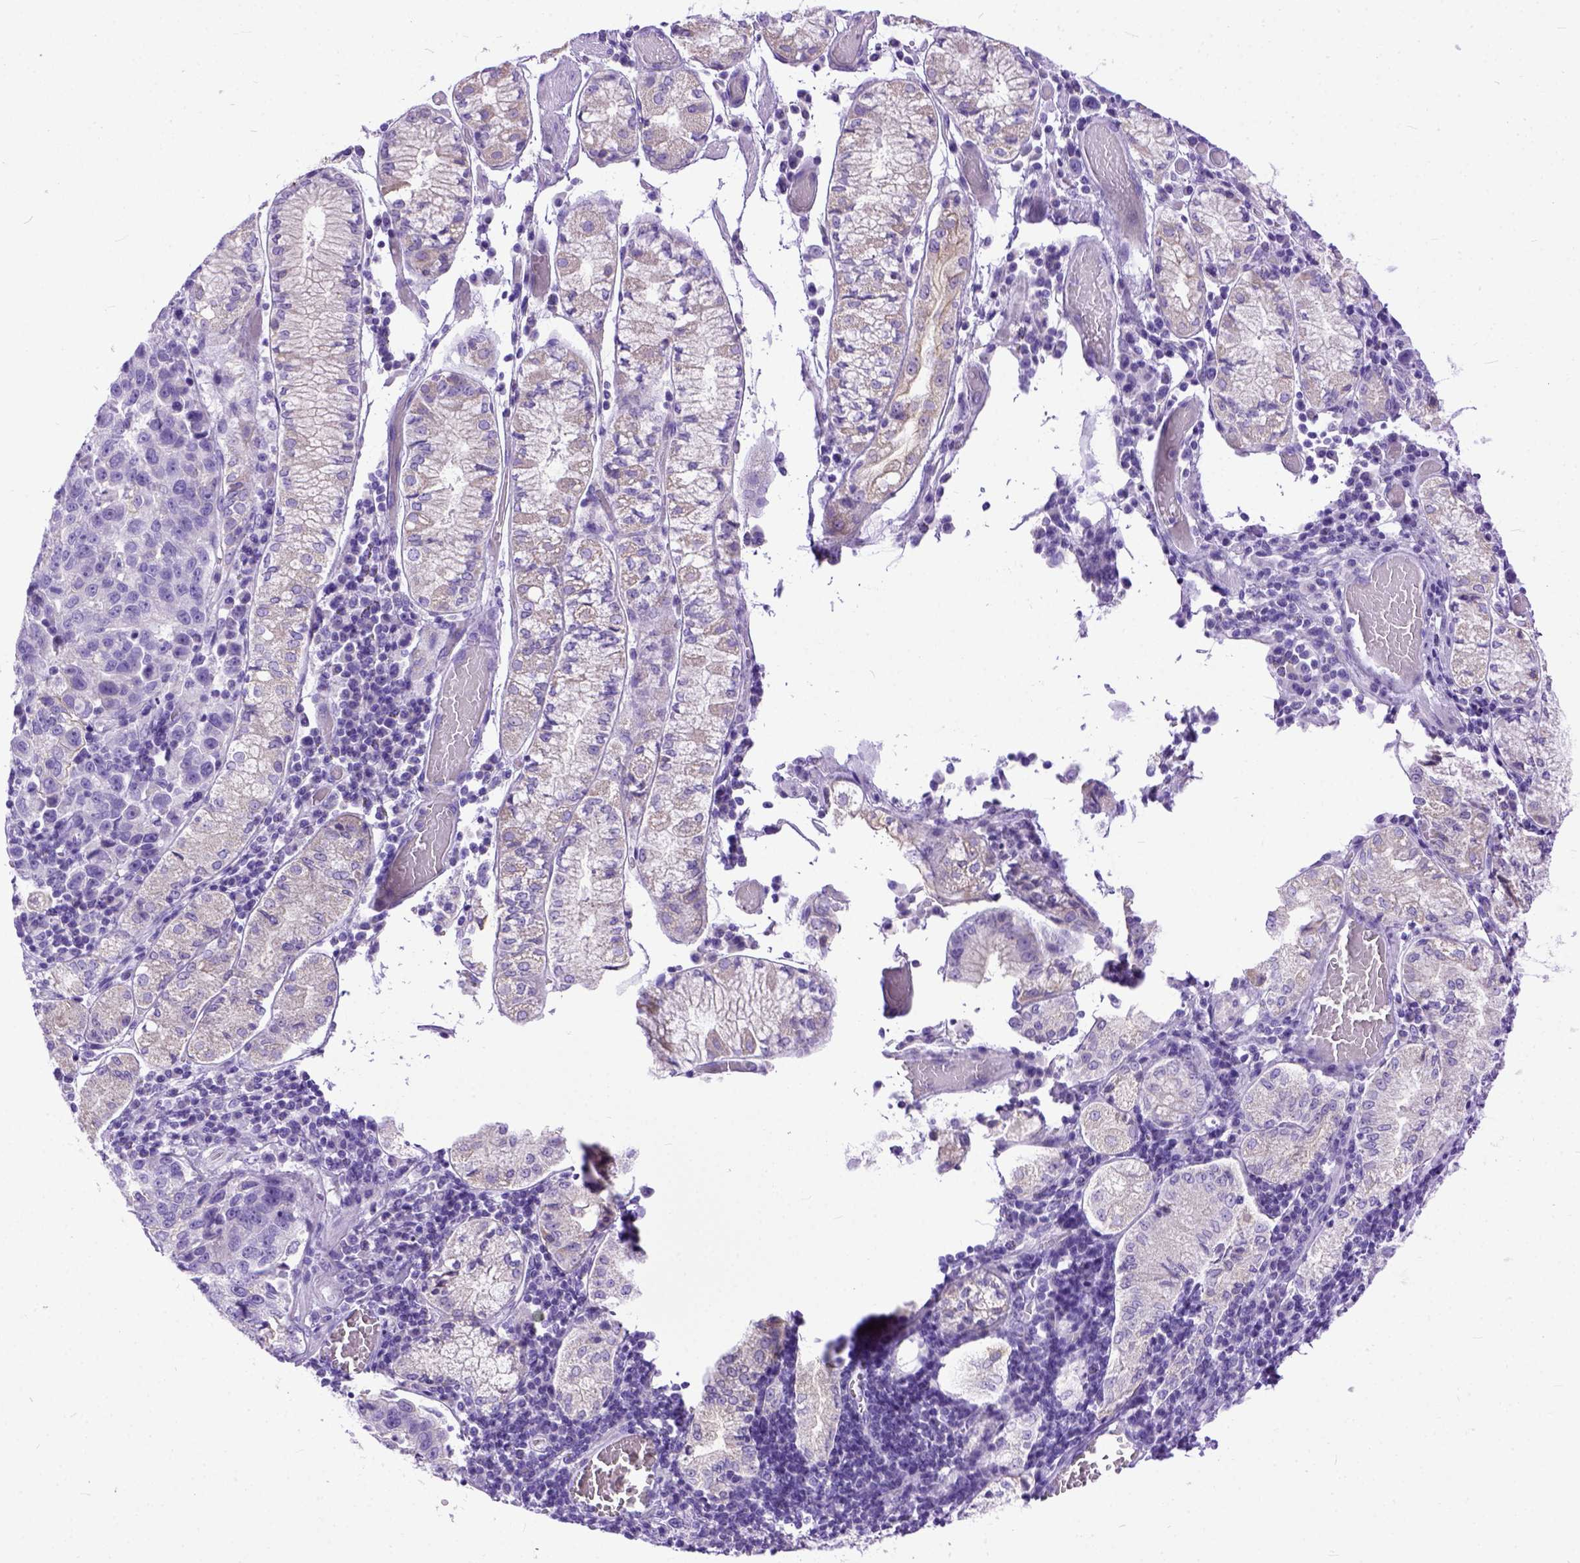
{"staining": {"intensity": "negative", "quantity": "none", "location": "none"}, "tissue": "stomach cancer", "cell_type": "Tumor cells", "image_type": "cancer", "snomed": [{"axis": "morphology", "description": "Adenocarcinoma, NOS"}, {"axis": "topography", "description": "Stomach"}], "caption": "This is an immunohistochemistry image of stomach cancer. There is no staining in tumor cells.", "gene": "PPL", "patient": {"sex": "male", "age": 93}}